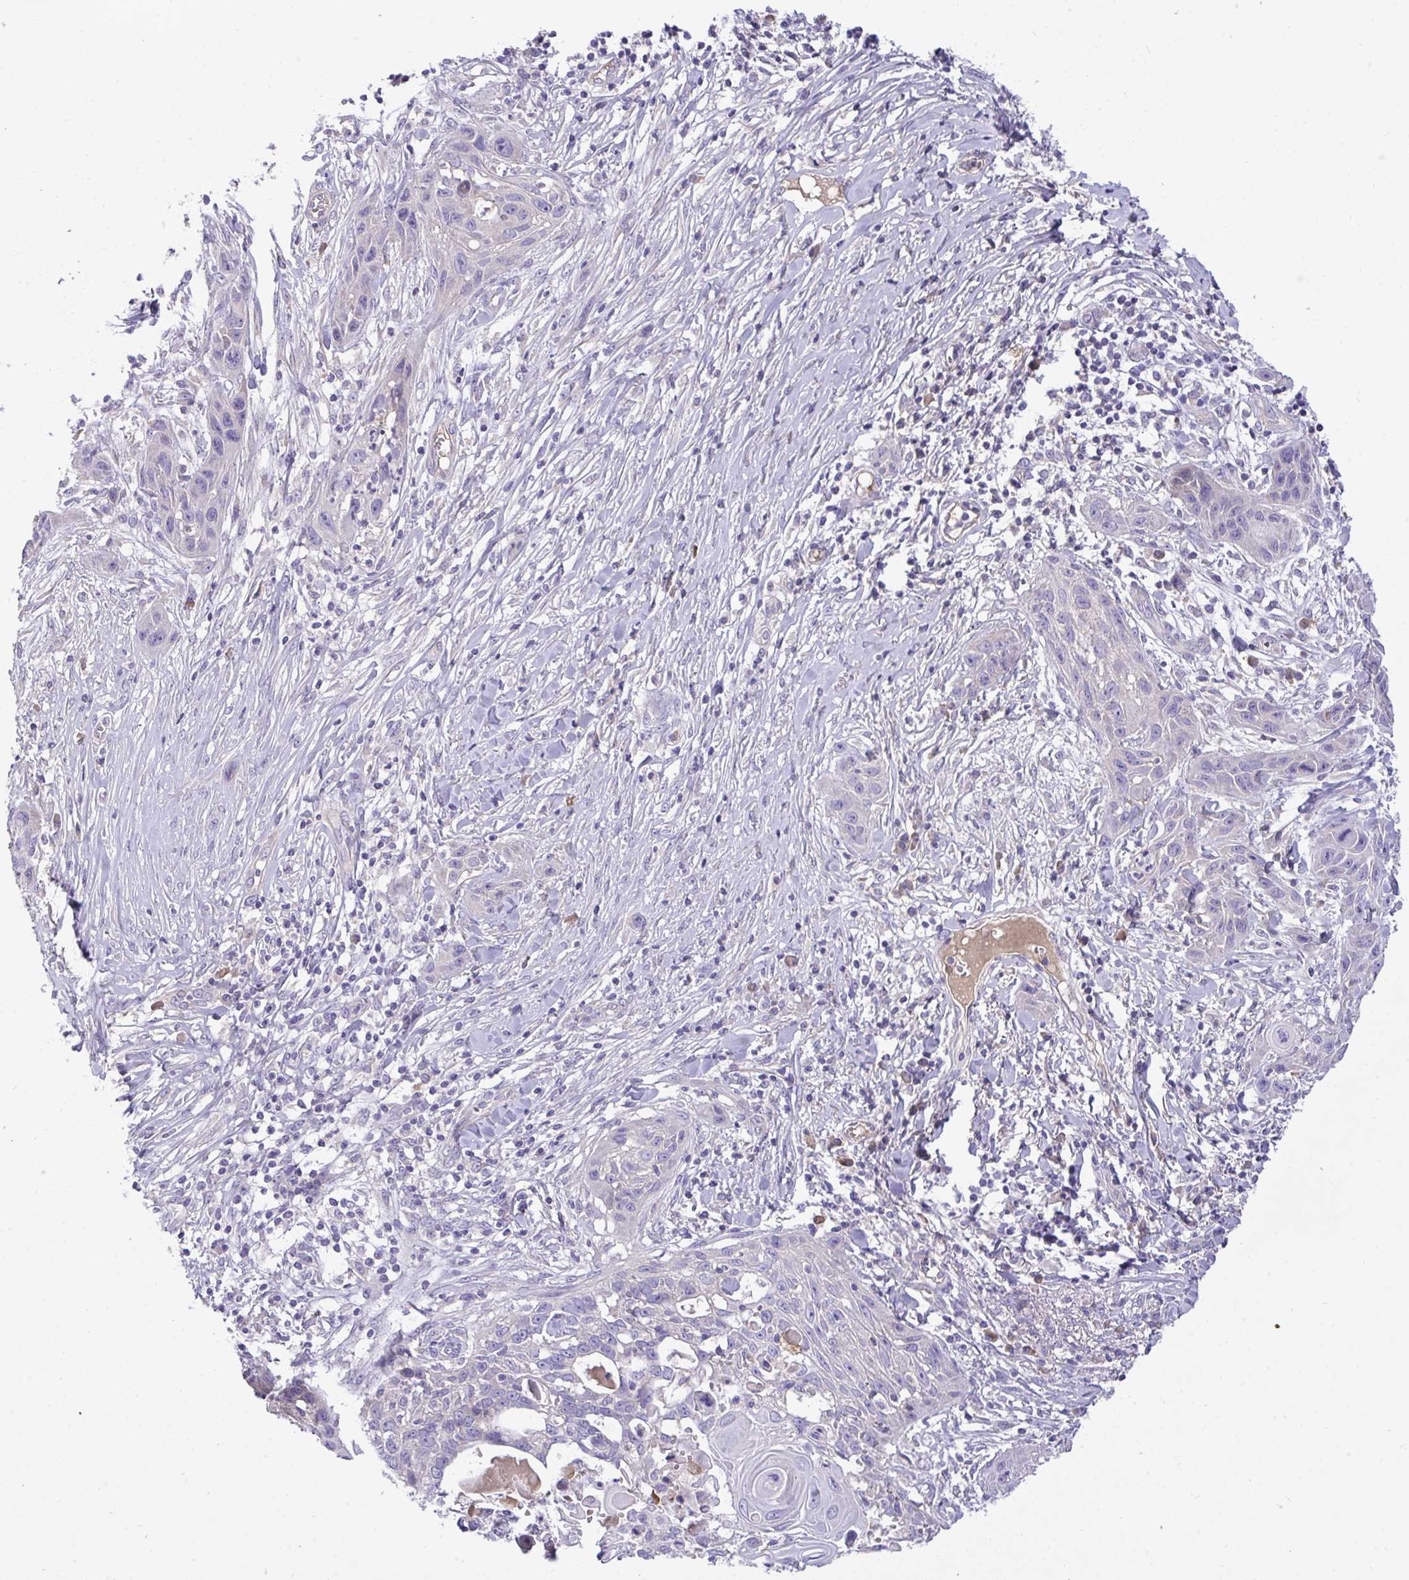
{"staining": {"intensity": "negative", "quantity": "none", "location": "none"}, "tissue": "skin cancer", "cell_type": "Tumor cells", "image_type": "cancer", "snomed": [{"axis": "morphology", "description": "Squamous cell carcinoma, NOS"}, {"axis": "topography", "description": "Skin"}, {"axis": "topography", "description": "Vulva"}], "caption": "A high-resolution micrograph shows immunohistochemistry staining of skin cancer, which demonstrates no significant expression in tumor cells.", "gene": "ZNF581", "patient": {"sex": "female", "age": 83}}